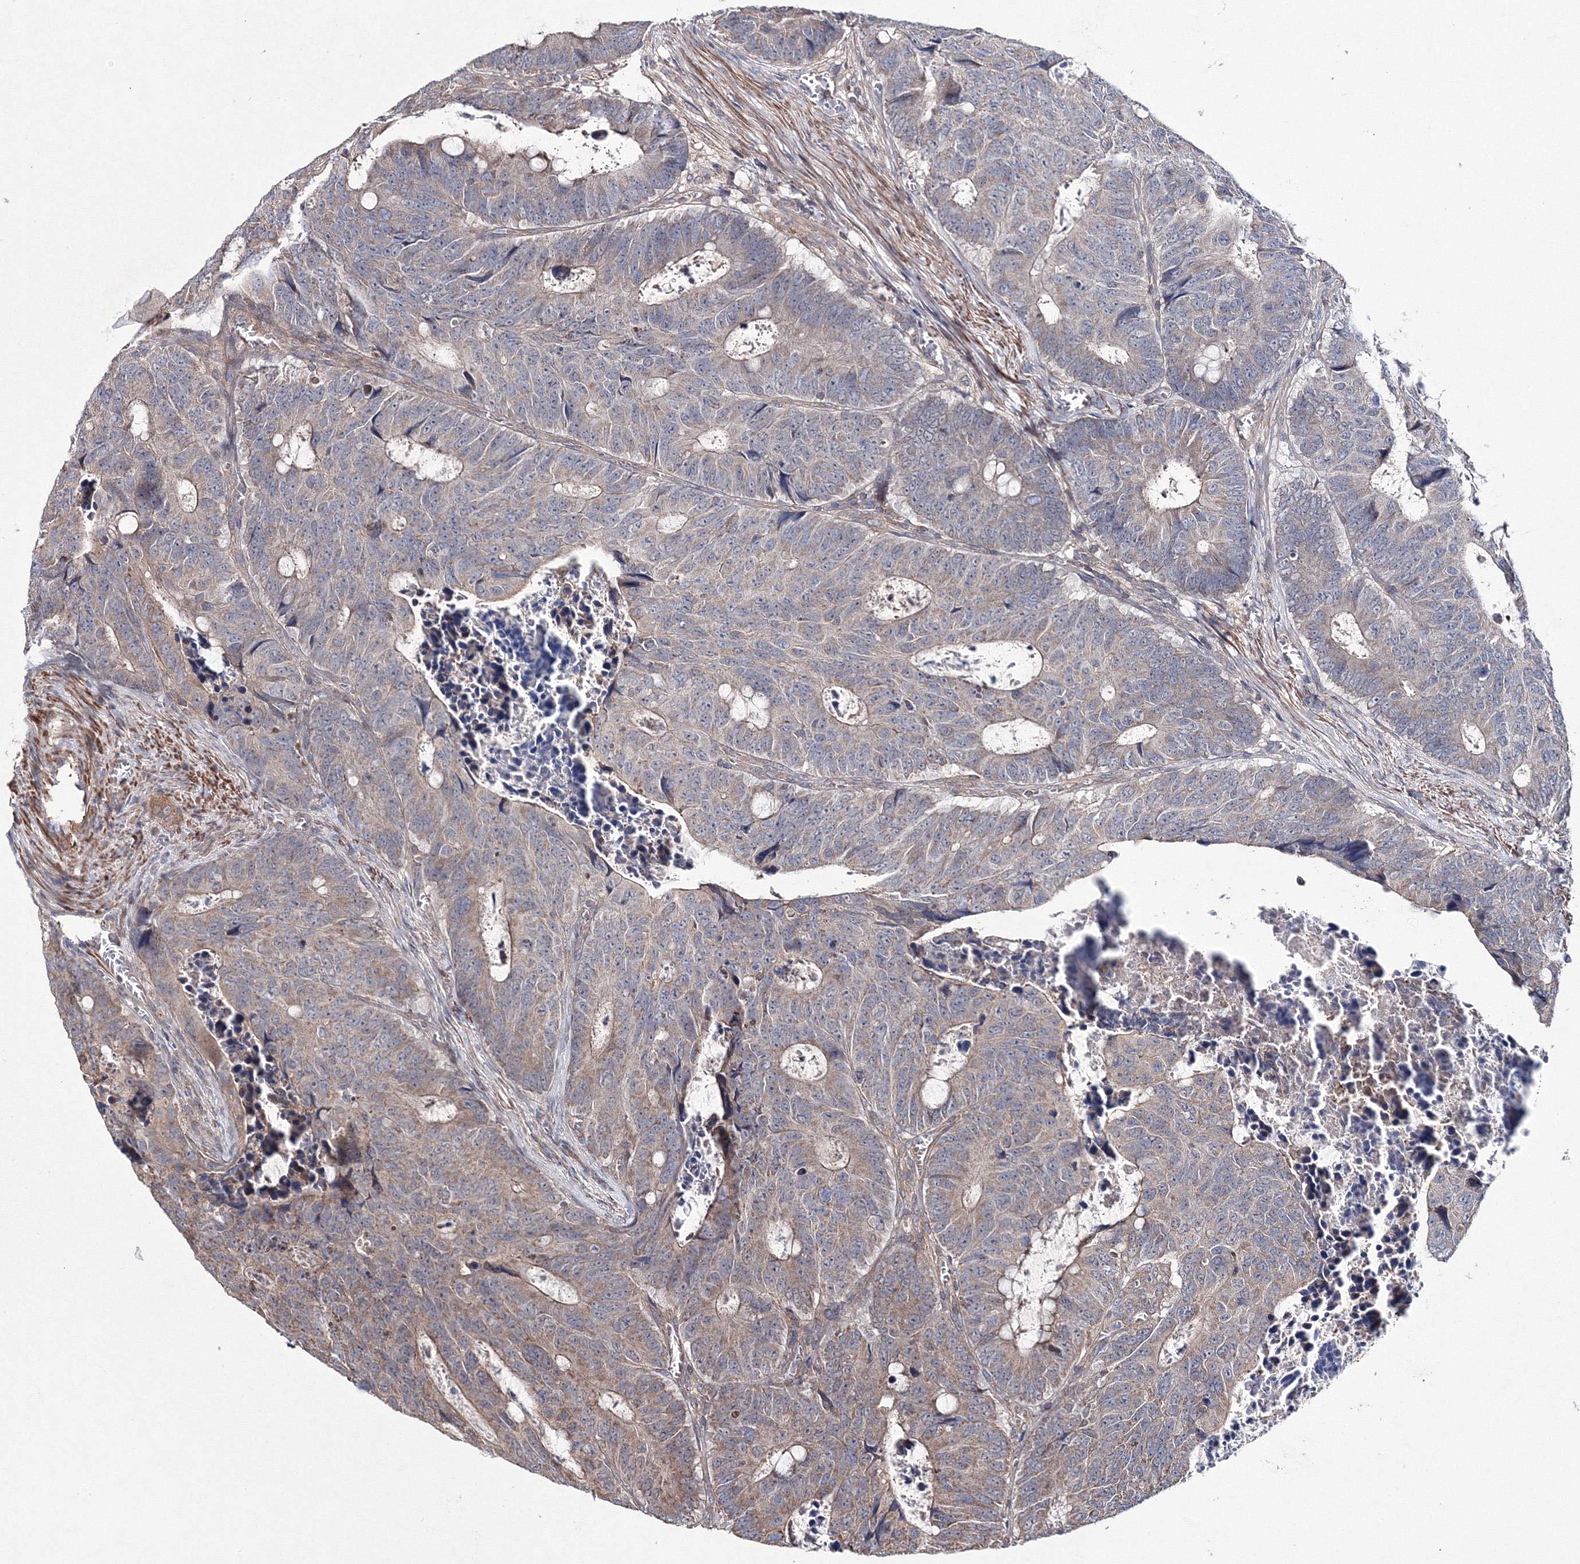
{"staining": {"intensity": "weak", "quantity": "25%-75%", "location": "cytoplasmic/membranous"}, "tissue": "colorectal cancer", "cell_type": "Tumor cells", "image_type": "cancer", "snomed": [{"axis": "morphology", "description": "Adenocarcinoma, NOS"}, {"axis": "topography", "description": "Colon"}], "caption": "Immunohistochemistry image of neoplastic tissue: human adenocarcinoma (colorectal) stained using immunohistochemistry (IHC) exhibits low levels of weak protein expression localized specifically in the cytoplasmic/membranous of tumor cells, appearing as a cytoplasmic/membranous brown color.", "gene": "PPP2R2B", "patient": {"sex": "male", "age": 87}}